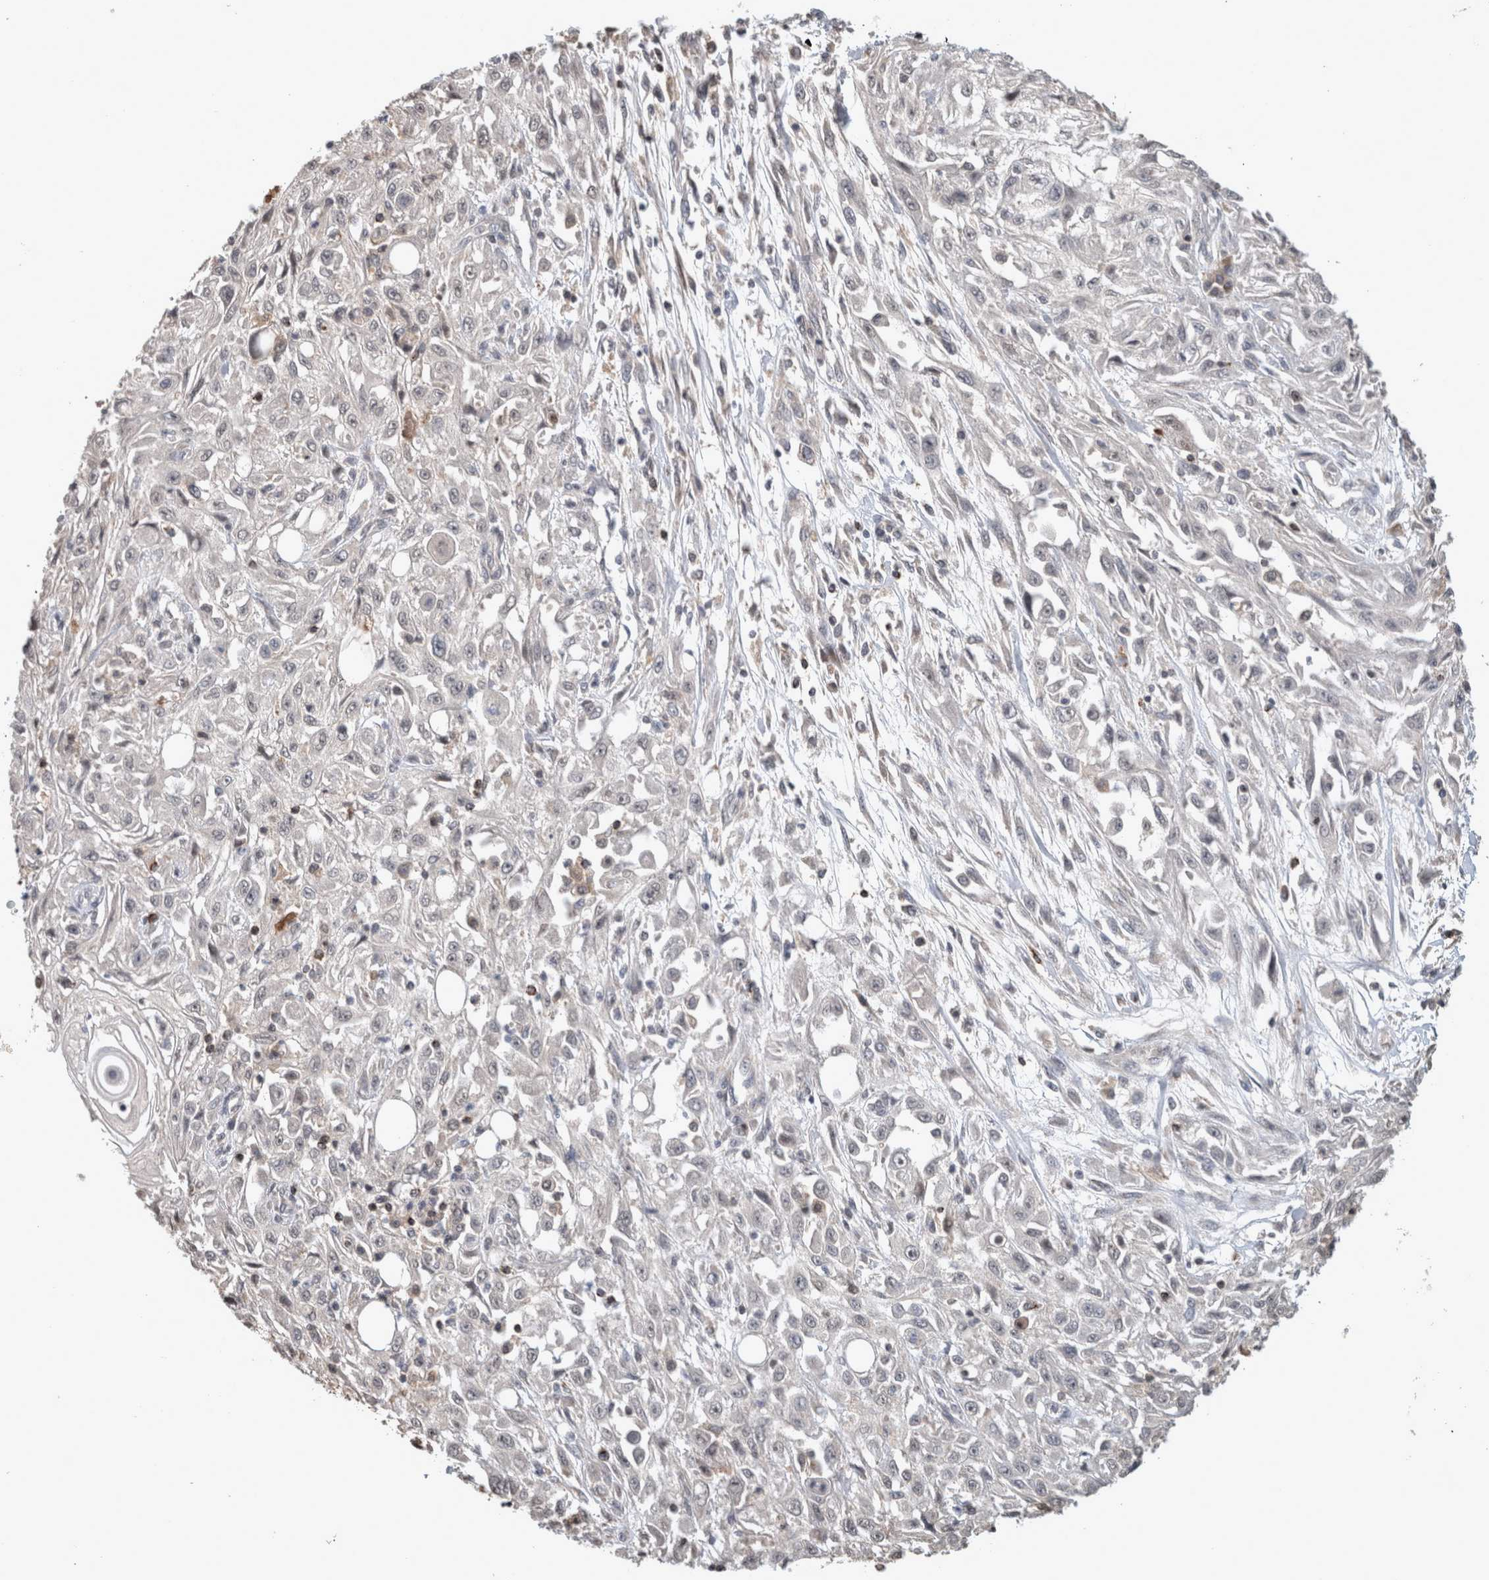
{"staining": {"intensity": "negative", "quantity": "none", "location": "none"}, "tissue": "skin cancer", "cell_type": "Tumor cells", "image_type": "cancer", "snomed": [{"axis": "morphology", "description": "Squamous cell carcinoma, NOS"}, {"axis": "morphology", "description": "Squamous cell carcinoma, metastatic, NOS"}, {"axis": "topography", "description": "Skin"}, {"axis": "topography", "description": "Lymph node"}], "caption": "The immunohistochemistry (IHC) histopathology image has no significant expression in tumor cells of skin cancer tissue.", "gene": "SERAC1", "patient": {"sex": "male", "age": 75}}